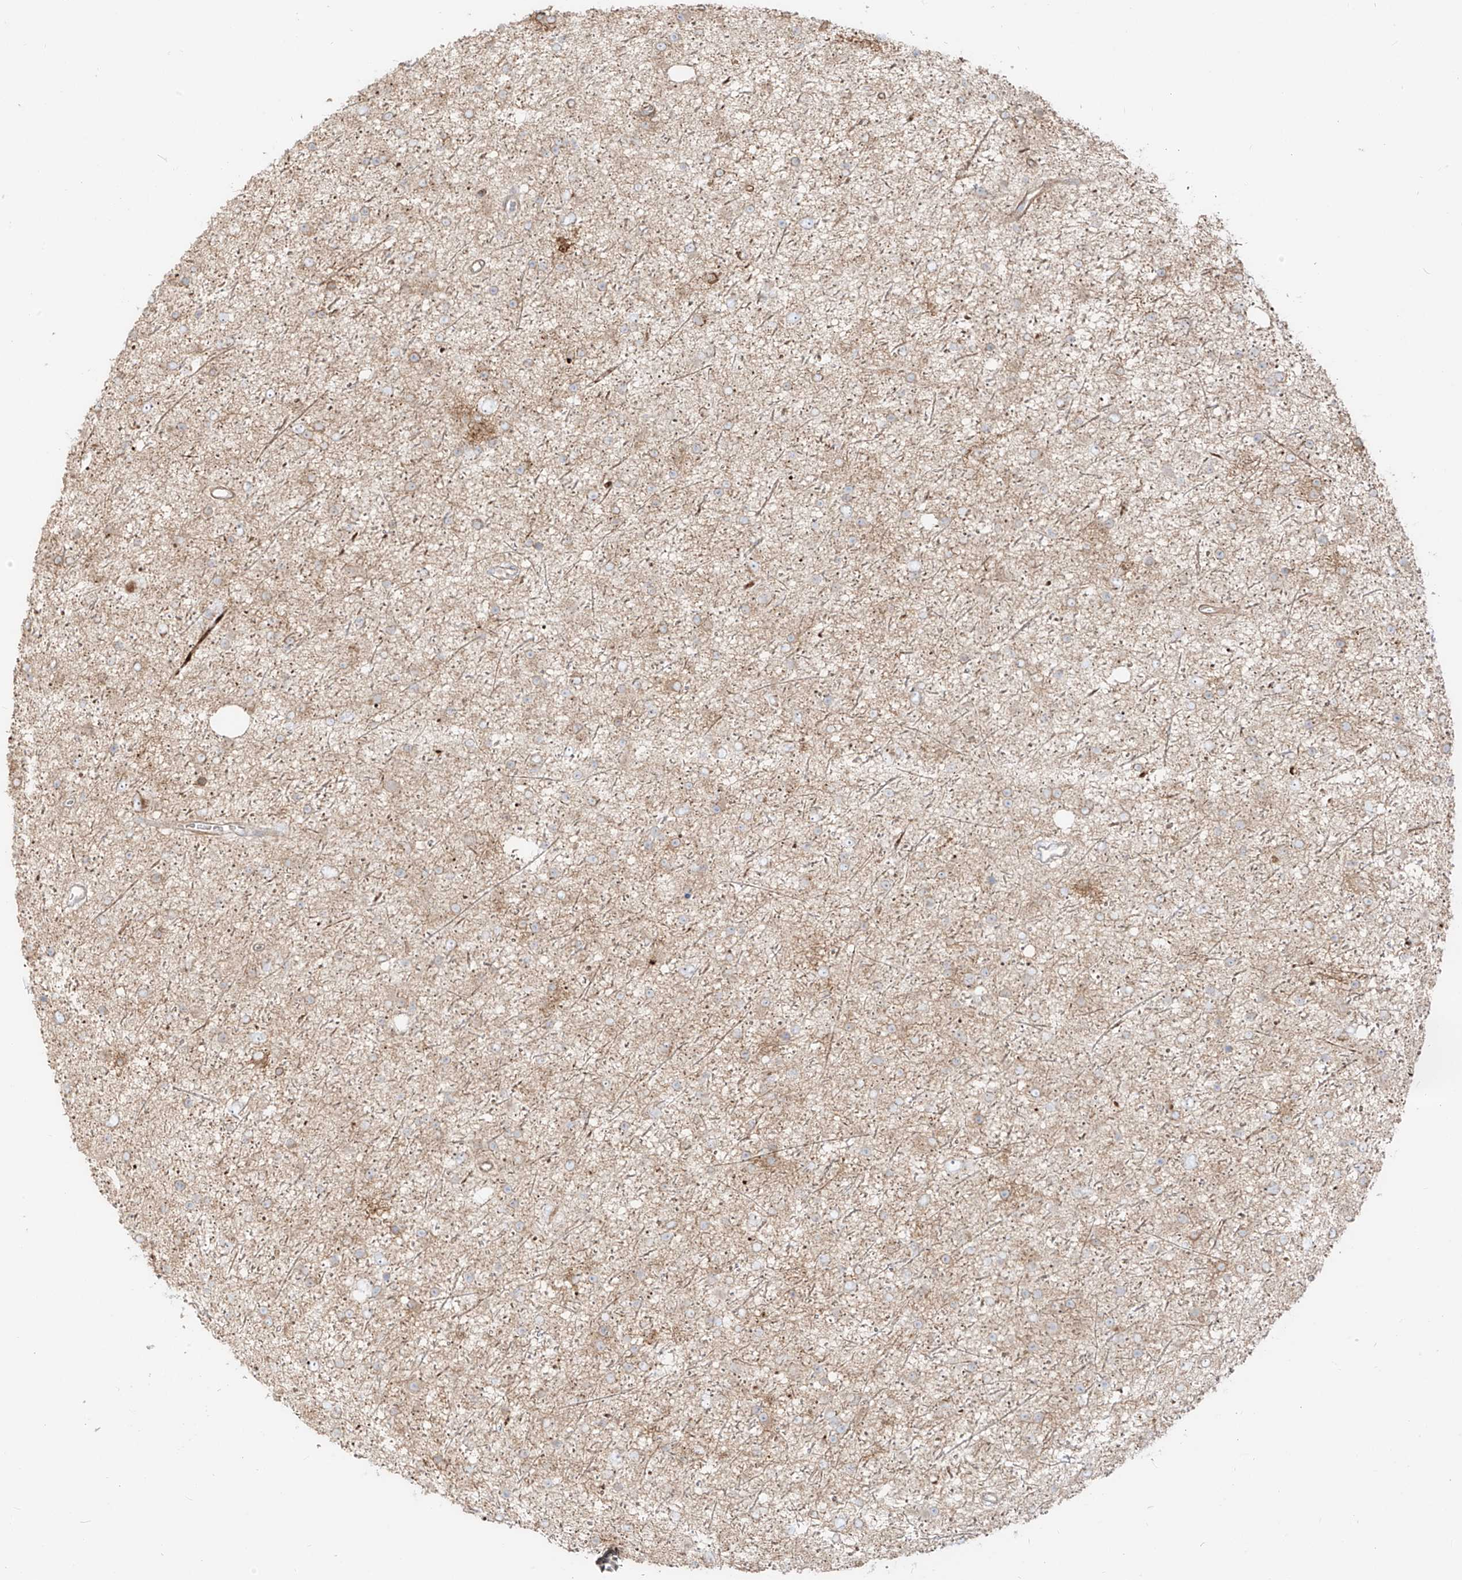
{"staining": {"intensity": "negative", "quantity": "none", "location": "none"}, "tissue": "glioma", "cell_type": "Tumor cells", "image_type": "cancer", "snomed": [{"axis": "morphology", "description": "Glioma, malignant, Low grade"}, {"axis": "topography", "description": "Cerebral cortex"}], "caption": "Immunohistochemical staining of human malignant glioma (low-grade) exhibits no significant staining in tumor cells.", "gene": "ZIM3", "patient": {"sex": "female", "age": 39}}